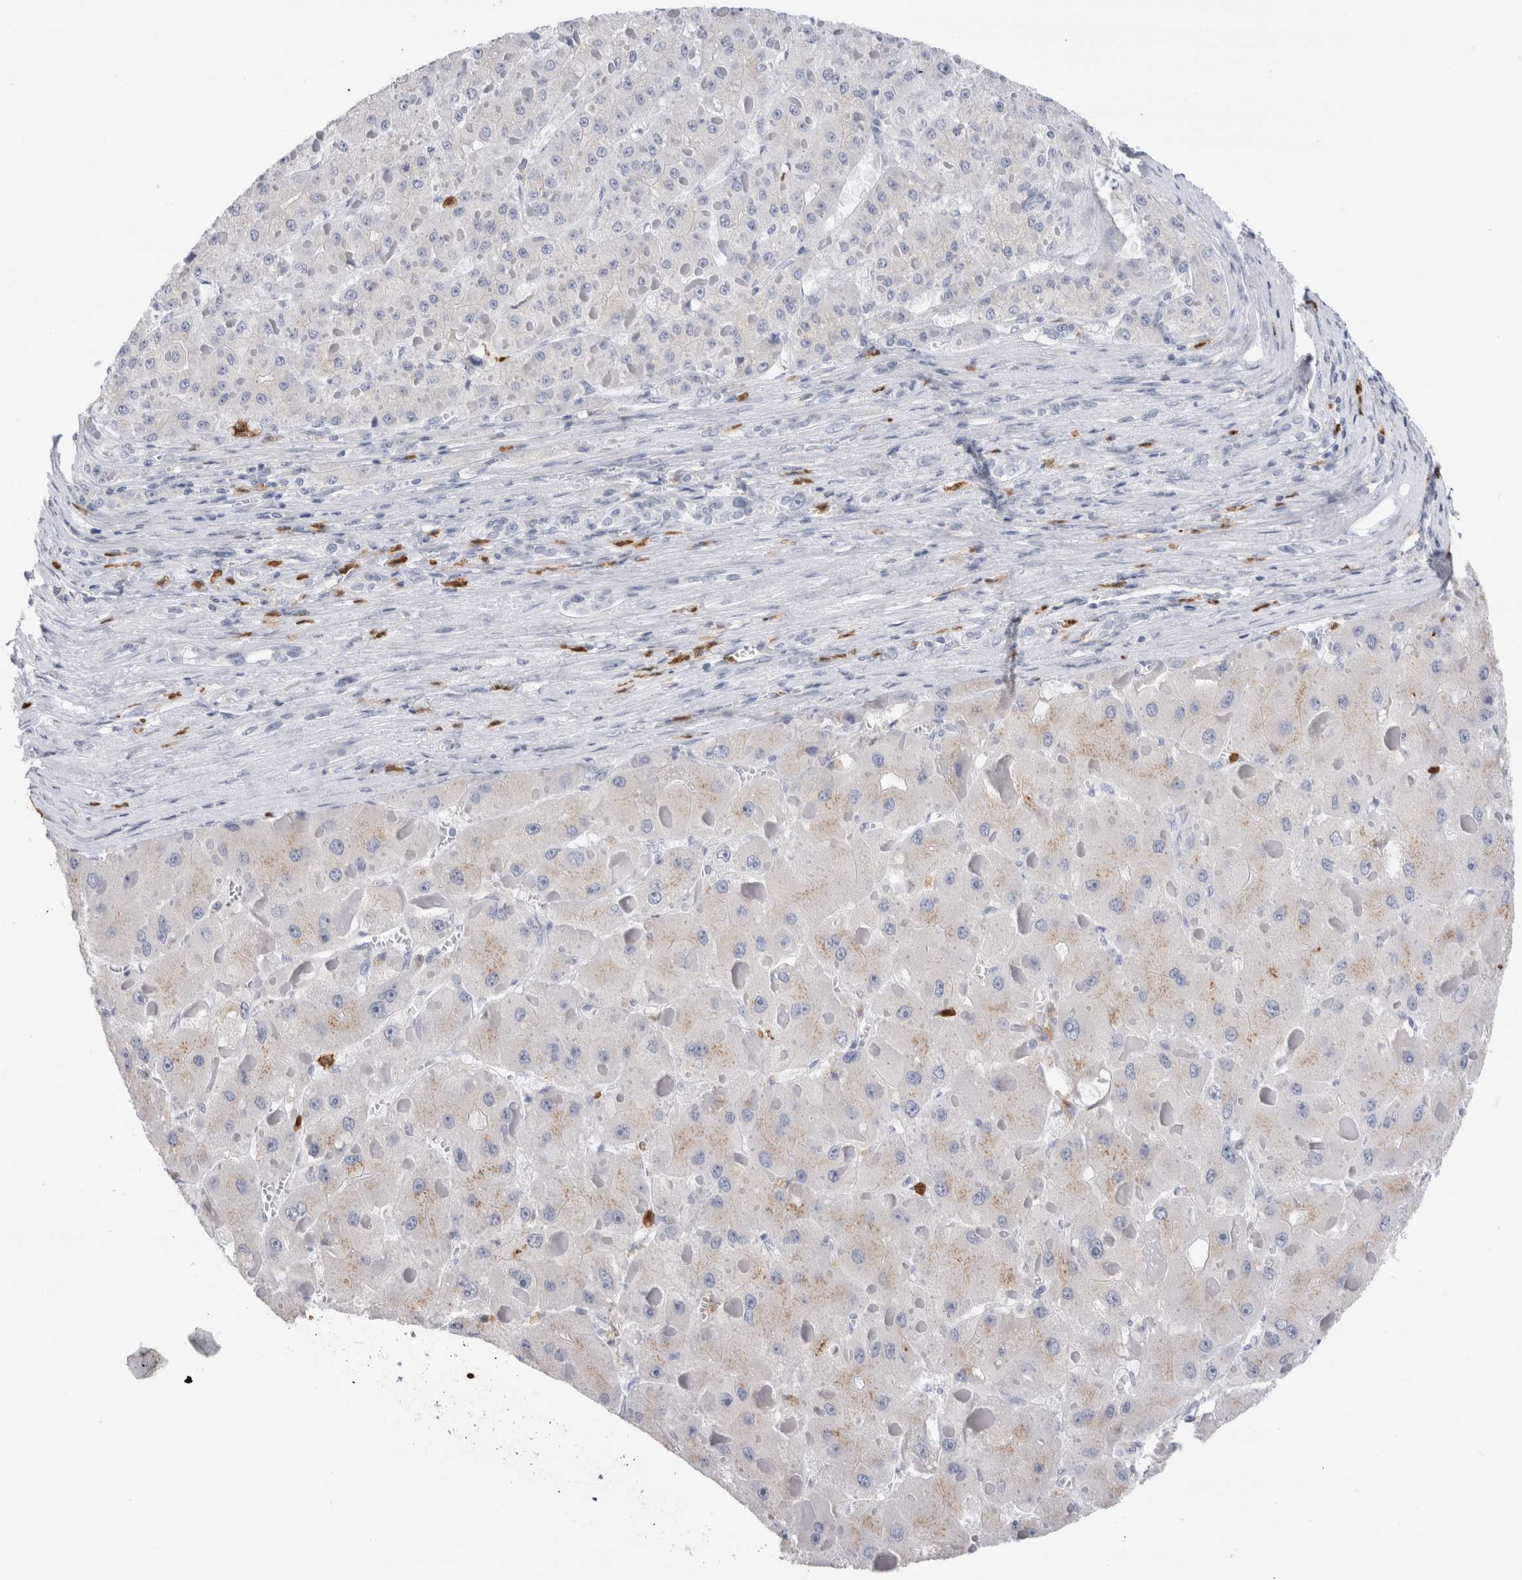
{"staining": {"intensity": "weak", "quantity": "<25%", "location": "cytoplasmic/membranous"}, "tissue": "liver cancer", "cell_type": "Tumor cells", "image_type": "cancer", "snomed": [{"axis": "morphology", "description": "Carcinoma, Hepatocellular, NOS"}, {"axis": "topography", "description": "Liver"}], "caption": "IHC of liver cancer (hepatocellular carcinoma) reveals no positivity in tumor cells.", "gene": "SLC10A5", "patient": {"sex": "female", "age": 73}}